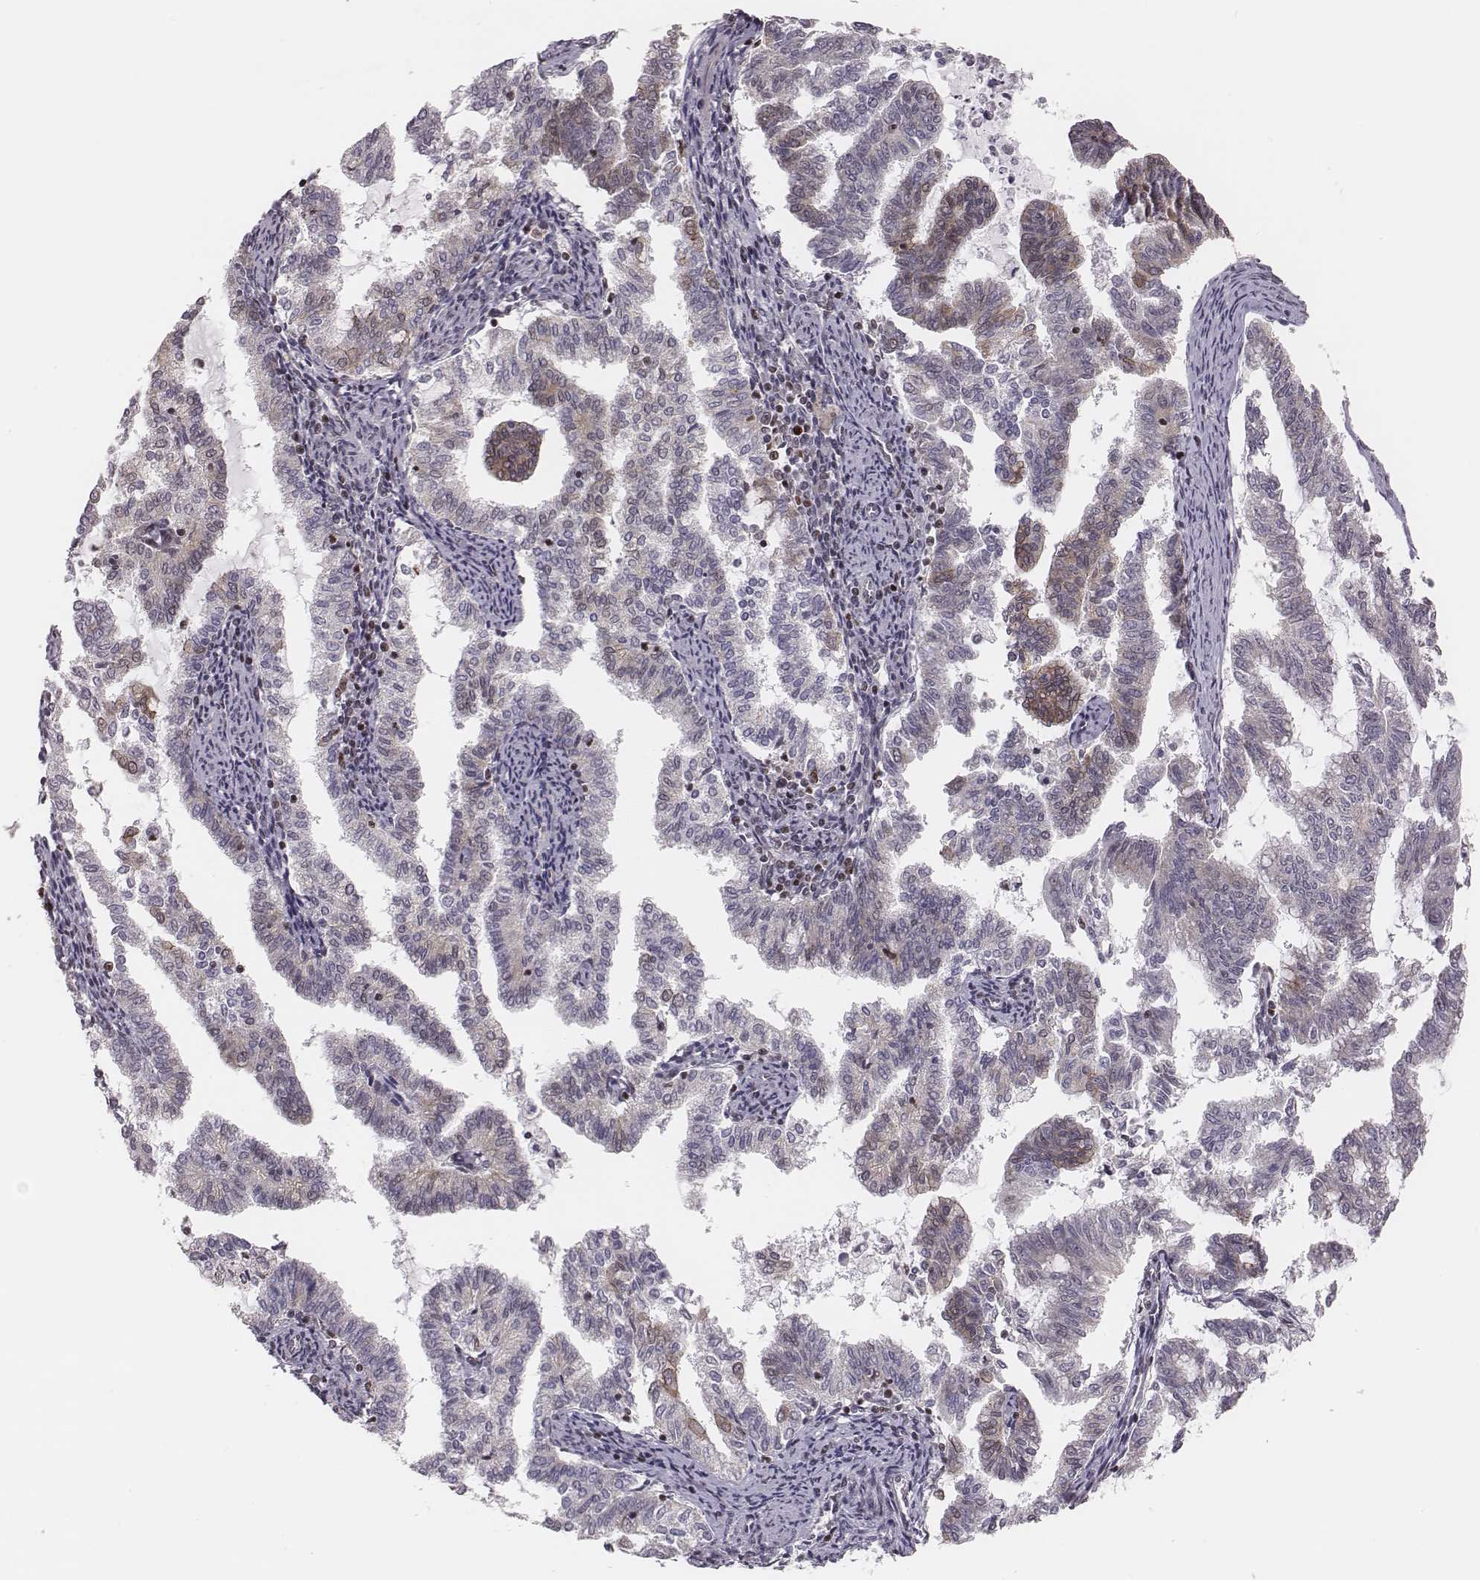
{"staining": {"intensity": "moderate", "quantity": "<25%", "location": "cytoplasmic/membranous"}, "tissue": "endometrial cancer", "cell_type": "Tumor cells", "image_type": "cancer", "snomed": [{"axis": "morphology", "description": "Adenocarcinoma, NOS"}, {"axis": "topography", "description": "Endometrium"}], "caption": "There is low levels of moderate cytoplasmic/membranous positivity in tumor cells of adenocarcinoma (endometrial), as demonstrated by immunohistochemical staining (brown color).", "gene": "WDR59", "patient": {"sex": "female", "age": 79}}